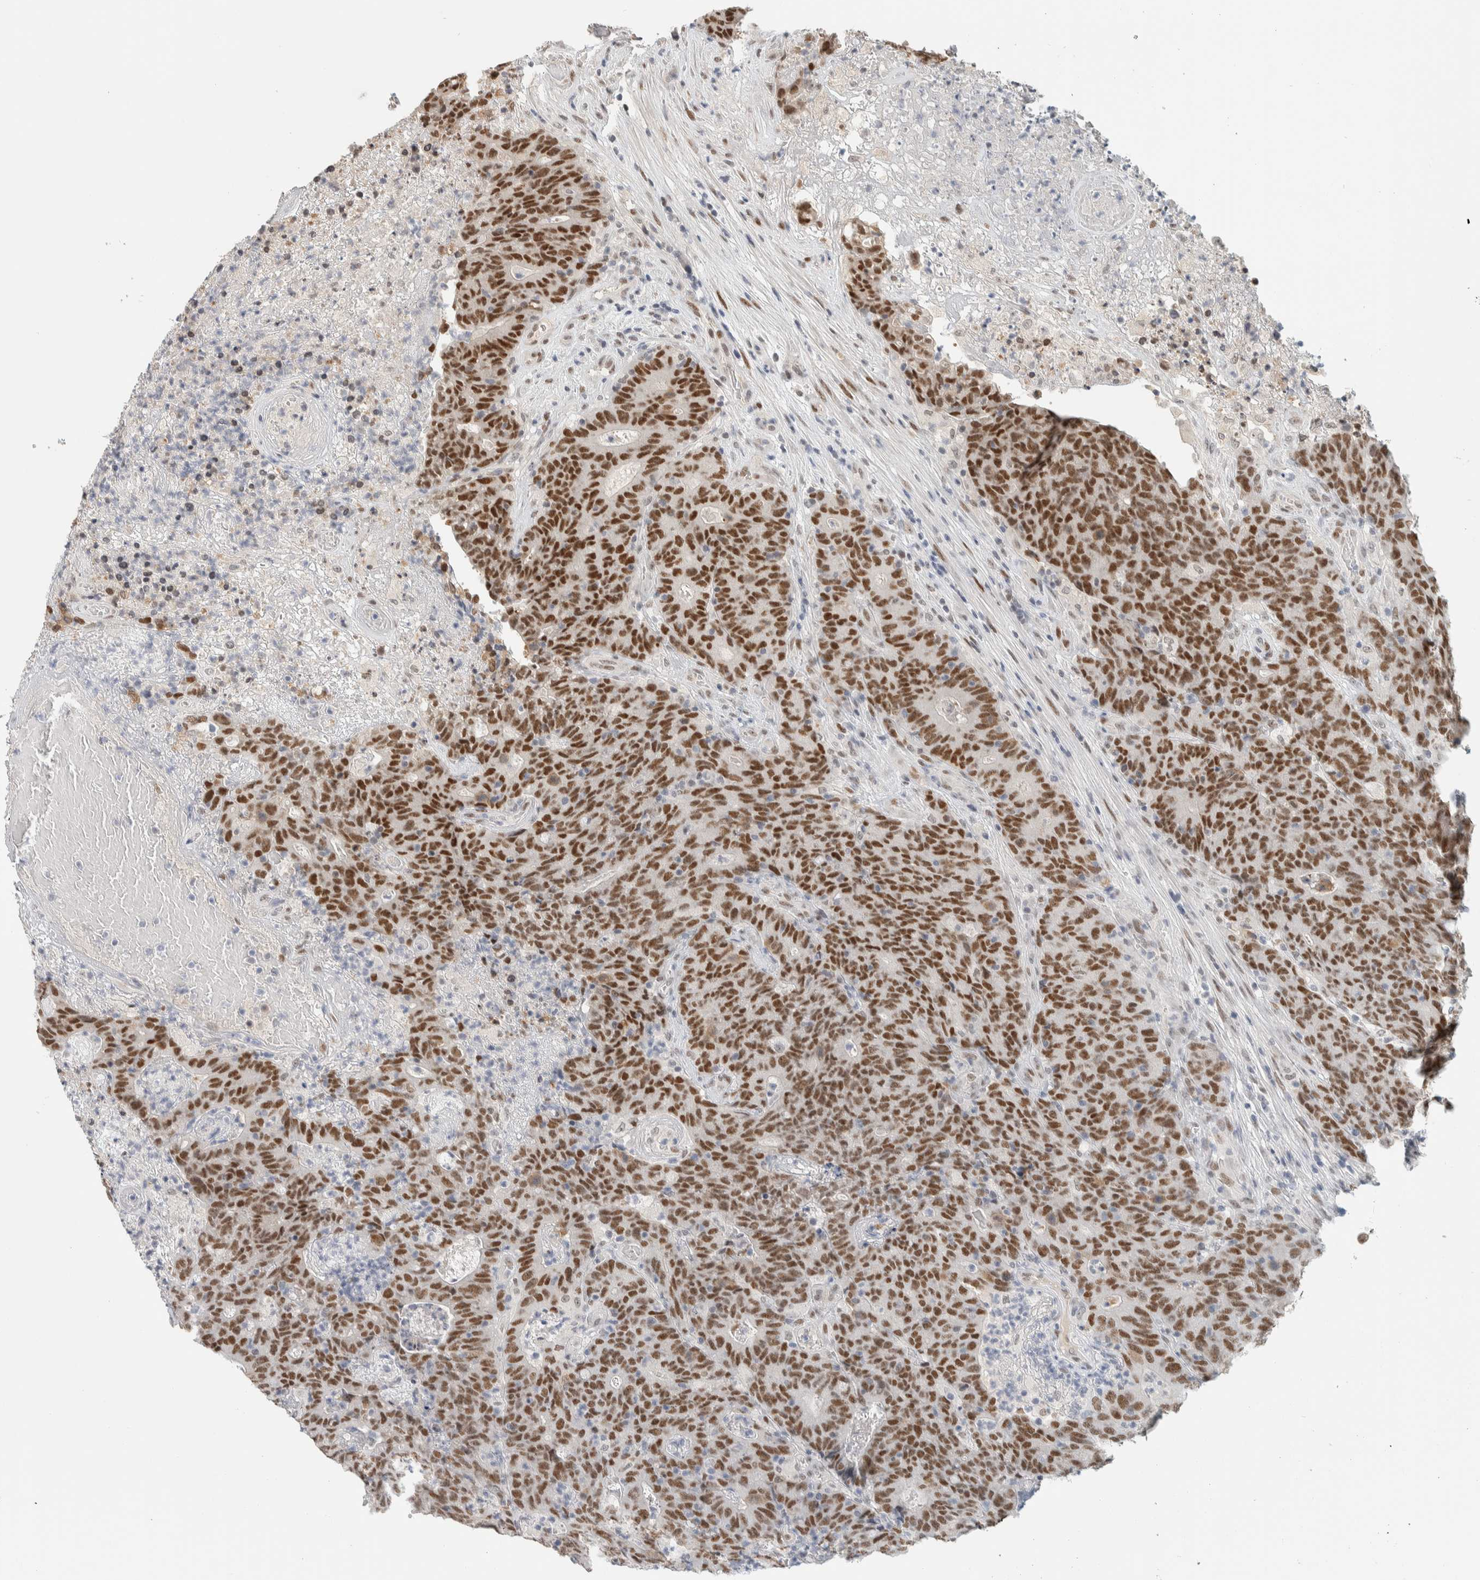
{"staining": {"intensity": "moderate", "quantity": ">75%", "location": "nuclear"}, "tissue": "colorectal cancer", "cell_type": "Tumor cells", "image_type": "cancer", "snomed": [{"axis": "morphology", "description": "Normal tissue, NOS"}, {"axis": "morphology", "description": "Adenocarcinoma, NOS"}, {"axis": "topography", "description": "Colon"}], "caption": "Immunohistochemical staining of adenocarcinoma (colorectal) displays moderate nuclear protein expression in about >75% of tumor cells. (DAB IHC with brightfield microscopy, high magnification).", "gene": "PUS7", "patient": {"sex": "female", "age": 75}}